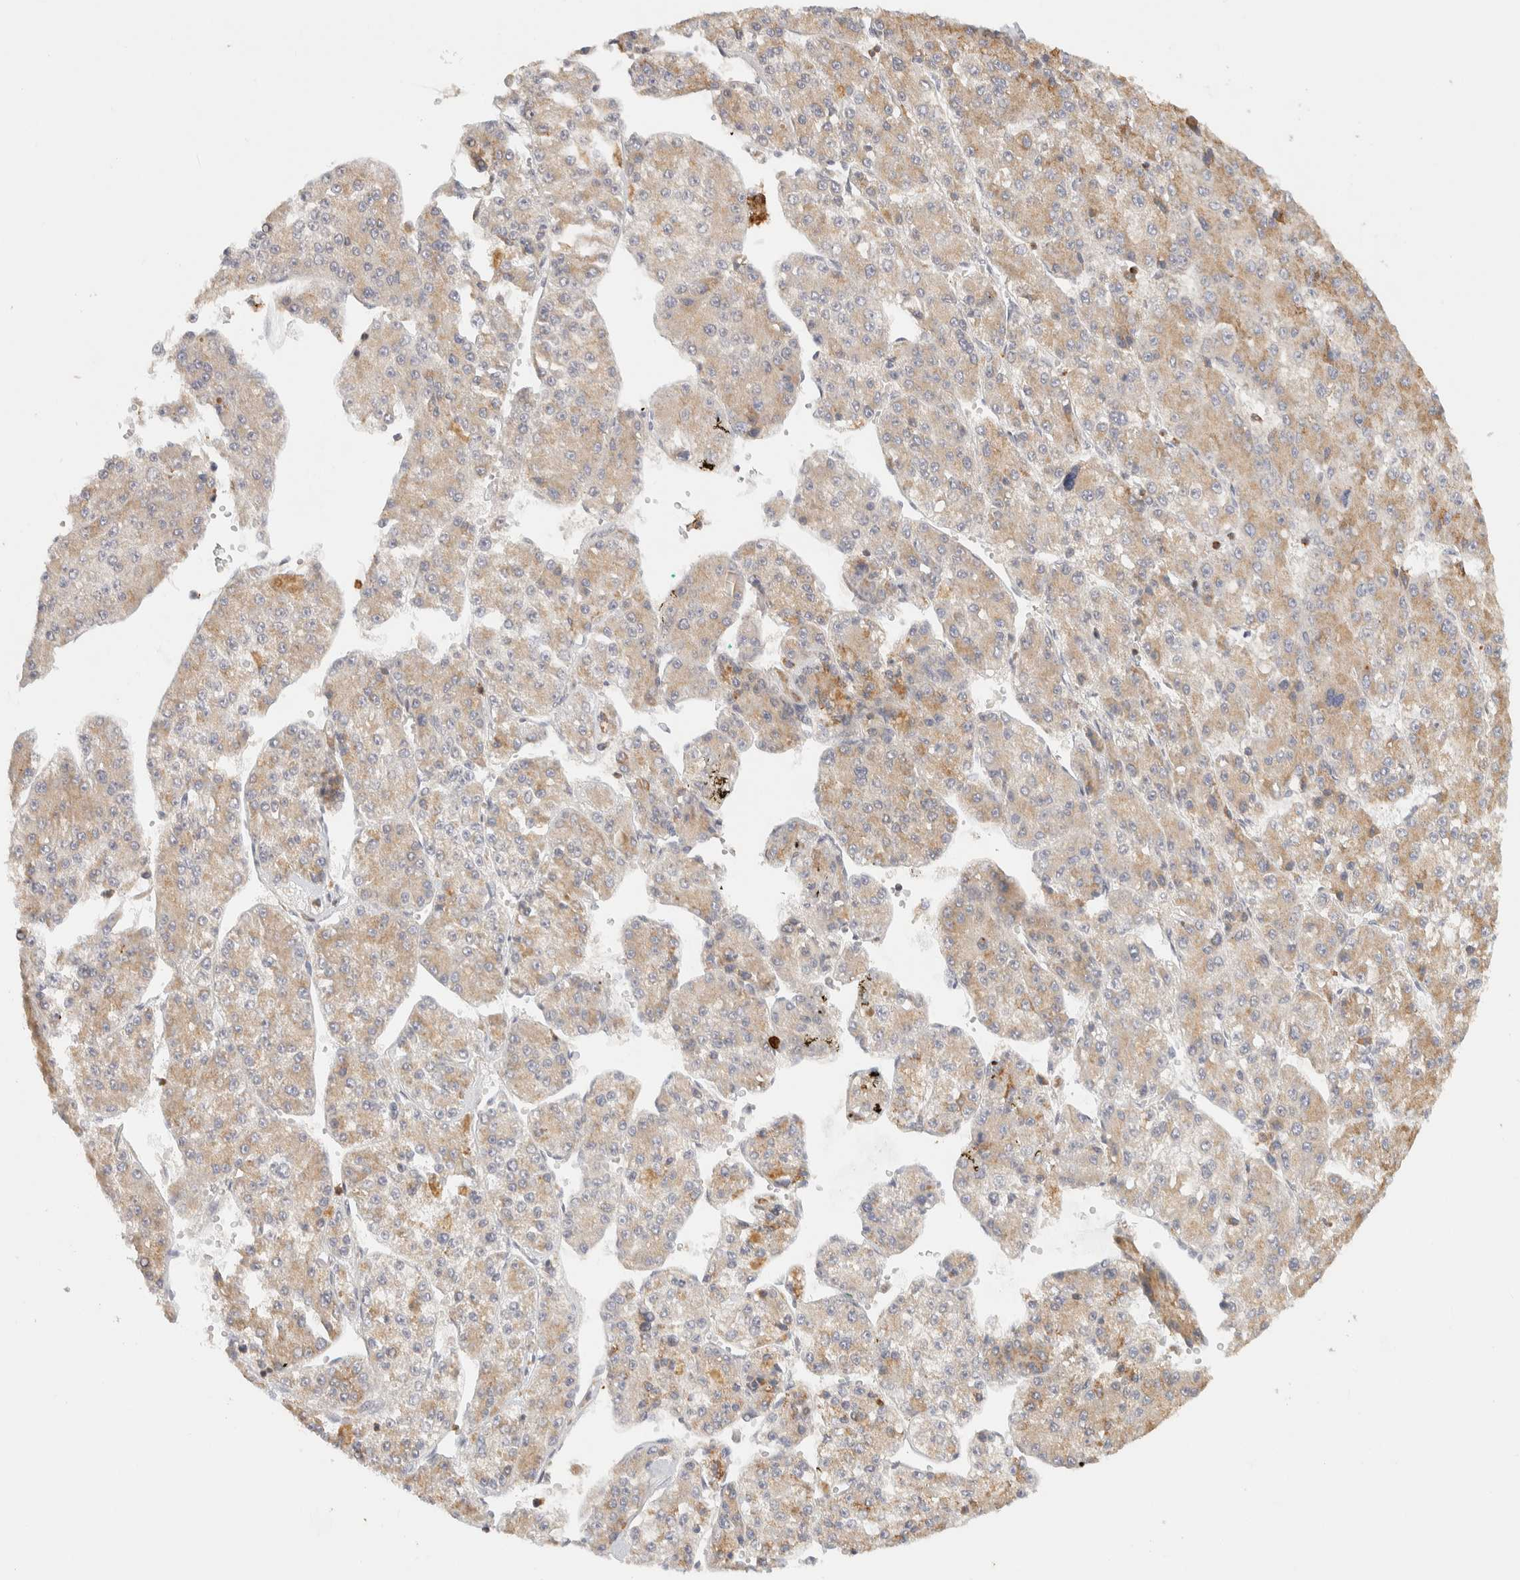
{"staining": {"intensity": "weak", "quantity": ">75%", "location": "cytoplasmic/membranous"}, "tissue": "liver cancer", "cell_type": "Tumor cells", "image_type": "cancer", "snomed": [{"axis": "morphology", "description": "Carcinoma, Hepatocellular, NOS"}, {"axis": "topography", "description": "Liver"}], "caption": "Protein analysis of hepatocellular carcinoma (liver) tissue demonstrates weak cytoplasmic/membranous expression in approximately >75% of tumor cells.", "gene": "RUNDC1", "patient": {"sex": "female", "age": 73}}